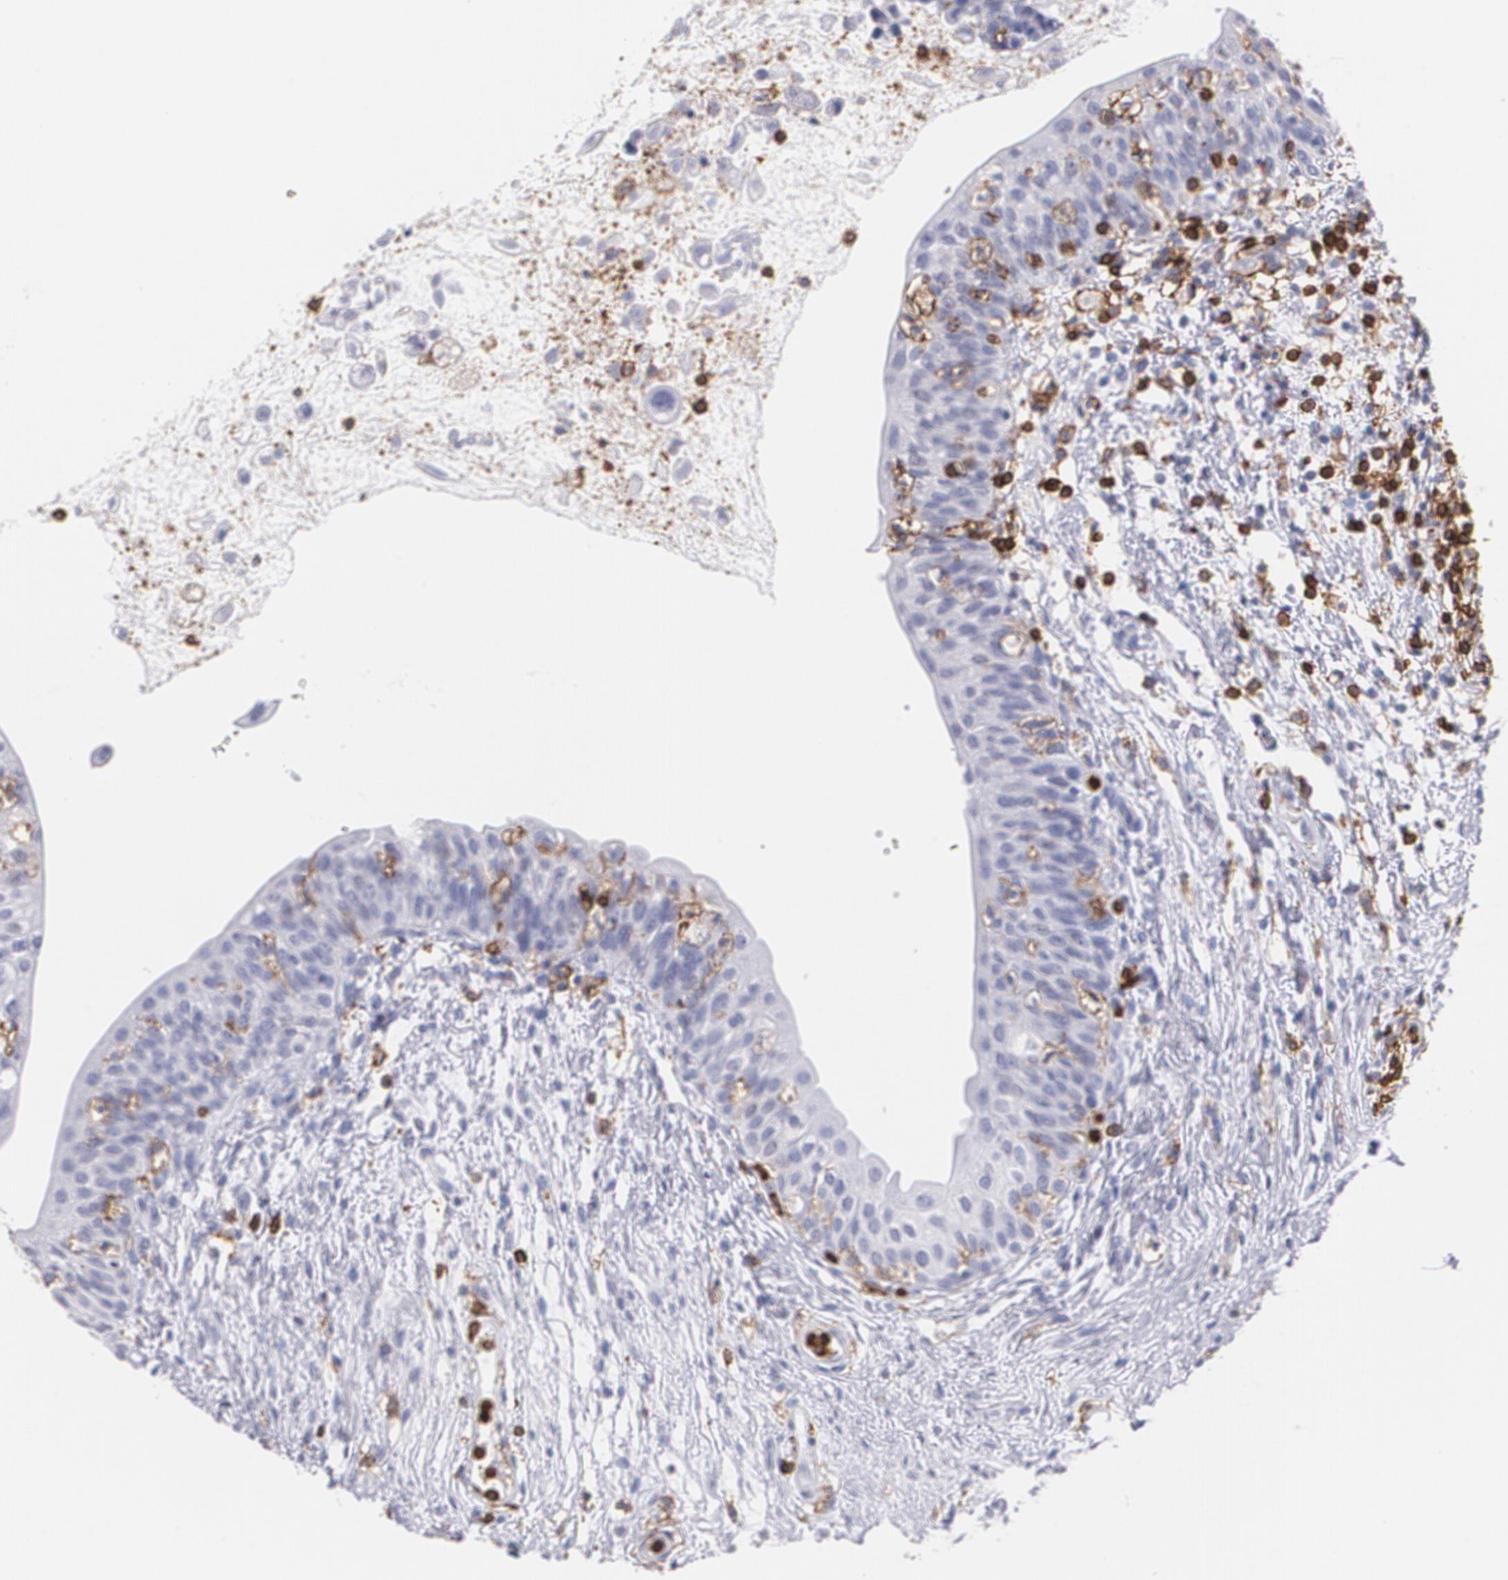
{"staining": {"intensity": "negative", "quantity": "none", "location": "none"}, "tissue": "urinary bladder", "cell_type": "Urothelial cells", "image_type": "normal", "snomed": [{"axis": "morphology", "description": "Normal tissue, NOS"}, {"axis": "topography", "description": "Urinary bladder"}], "caption": "A histopathology image of human urinary bladder is negative for staining in urothelial cells. (Brightfield microscopy of DAB (3,3'-diaminobenzidine) immunohistochemistry at high magnification).", "gene": "PTPRC", "patient": {"sex": "female", "age": 55}}